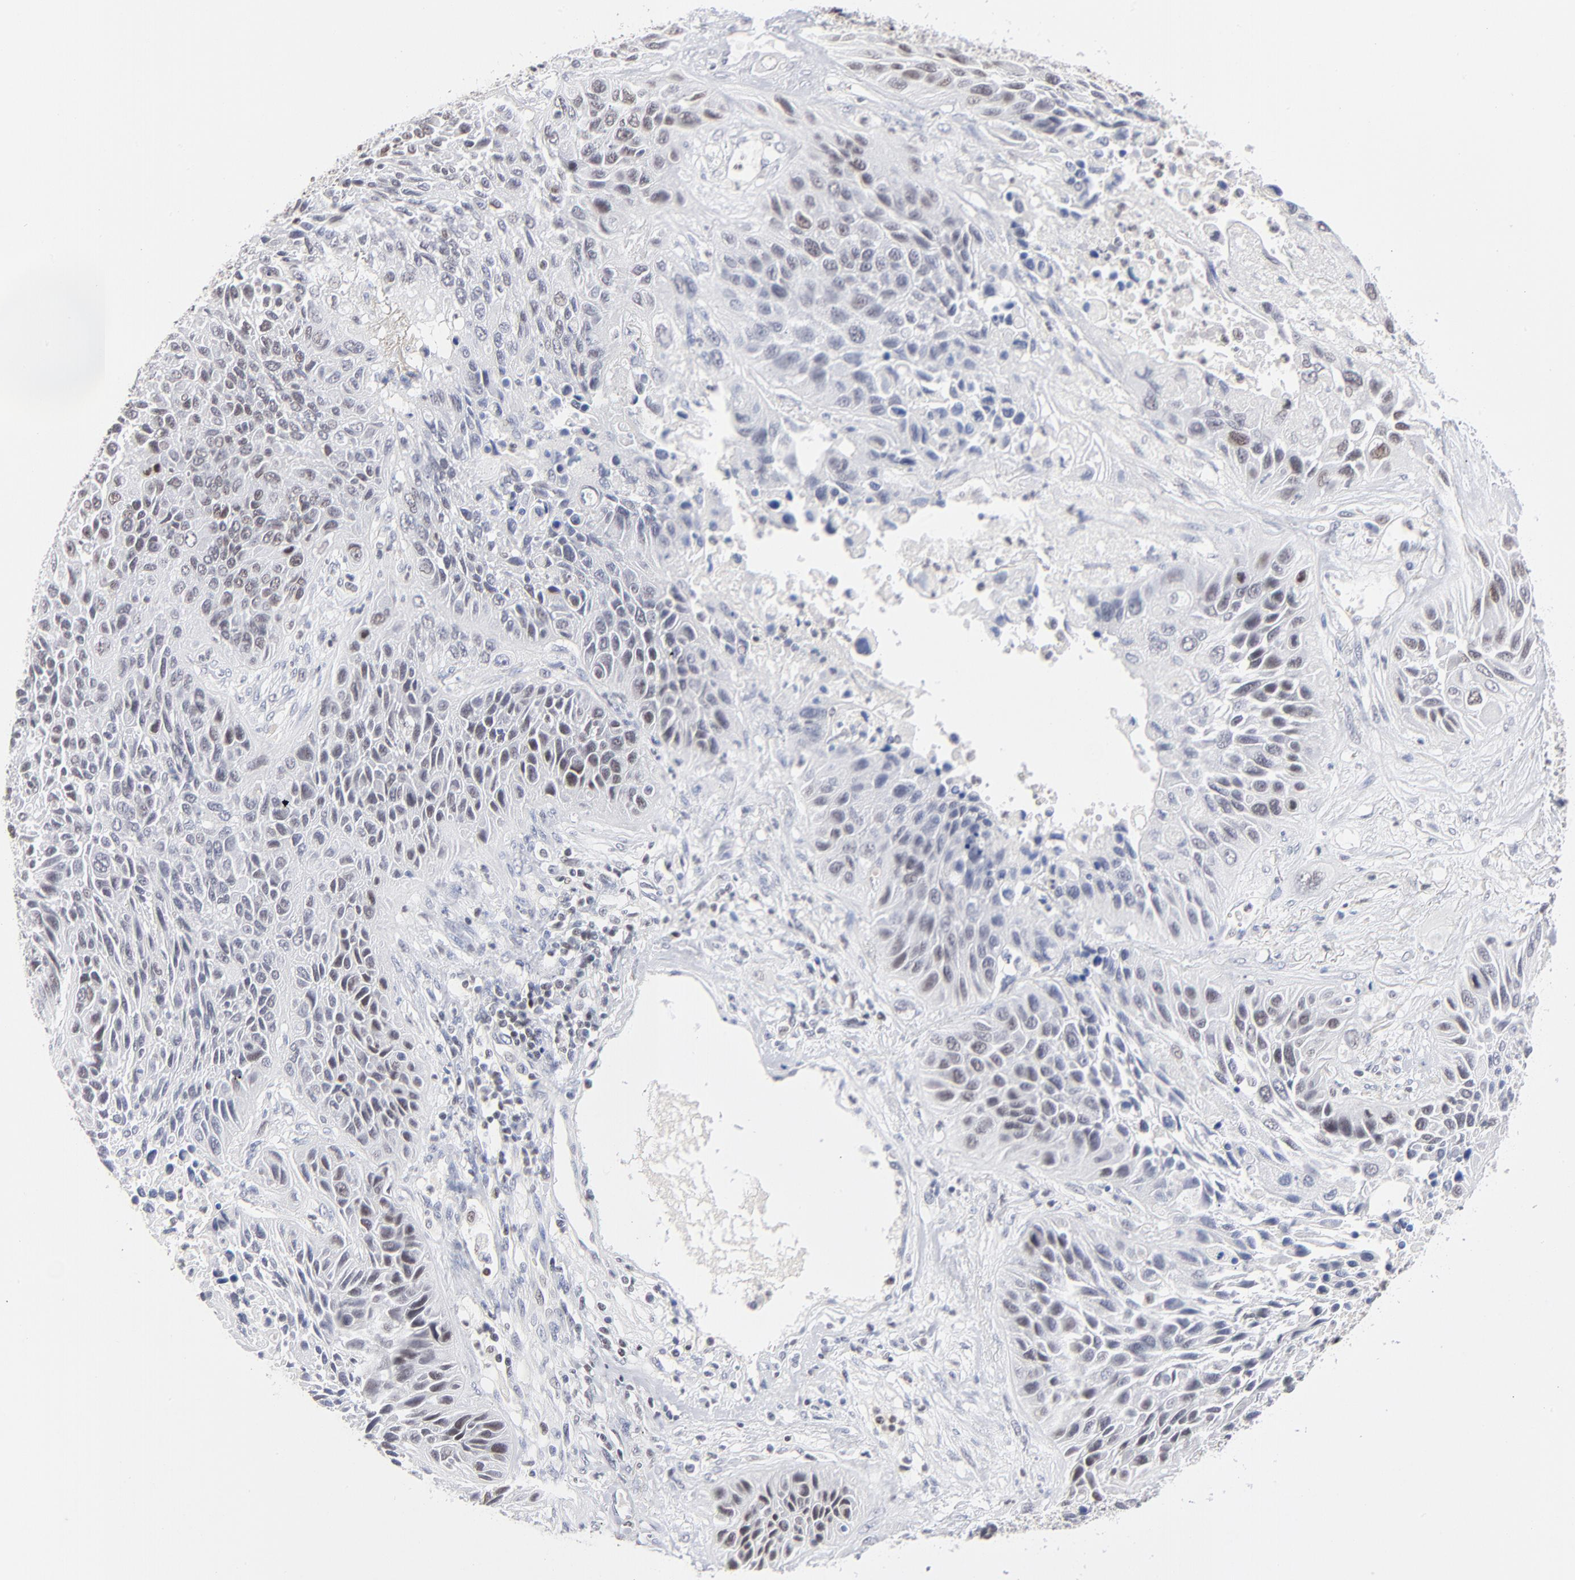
{"staining": {"intensity": "weak", "quantity": "<25%", "location": "nuclear"}, "tissue": "lung cancer", "cell_type": "Tumor cells", "image_type": "cancer", "snomed": [{"axis": "morphology", "description": "Squamous cell carcinoma, NOS"}, {"axis": "topography", "description": "Lung"}], "caption": "Protein analysis of lung cancer displays no significant expression in tumor cells. (IHC, brightfield microscopy, high magnification).", "gene": "MAX", "patient": {"sex": "female", "age": 76}}